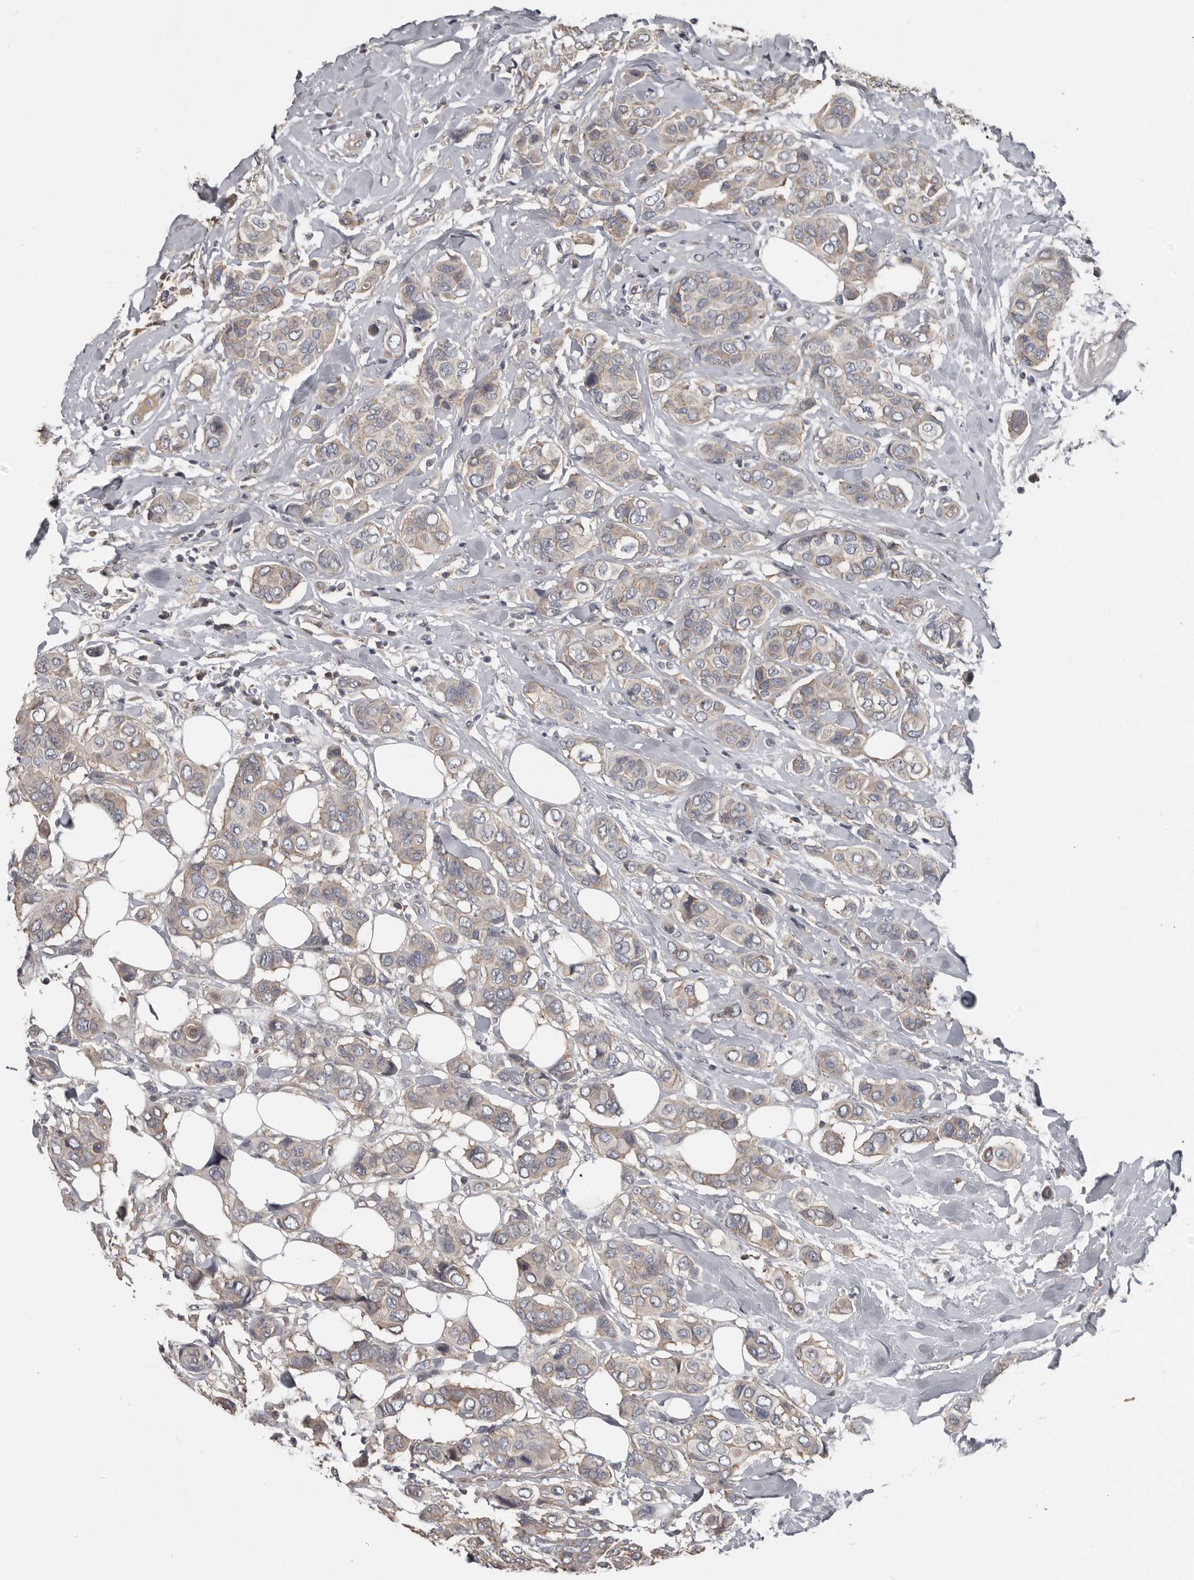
{"staining": {"intensity": "weak", "quantity": "25%-75%", "location": "cytoplasmic/membranous"}, "tissue": "breast cancer", "cell_type": "Tumor cells", "image_type": "cancer", "snomed": [{"axis": "morphology", "description": "Lobular carcinoma"}, {"axis": "topography", "description": "Breast"}], "caption": "Protein expression analysis of human breast lobular carcinoma reveals weak cytoplasmic/membranous positivity in about 25%-75% of tumor cells. The staining was performed using DAB (3,3'-diaminobenzidine), with brown indicating positive protein expression. Nuclei are stained blue with hematoxylin.", "gene": "CA6", "patient": {"sex": "female", "age": 51}}